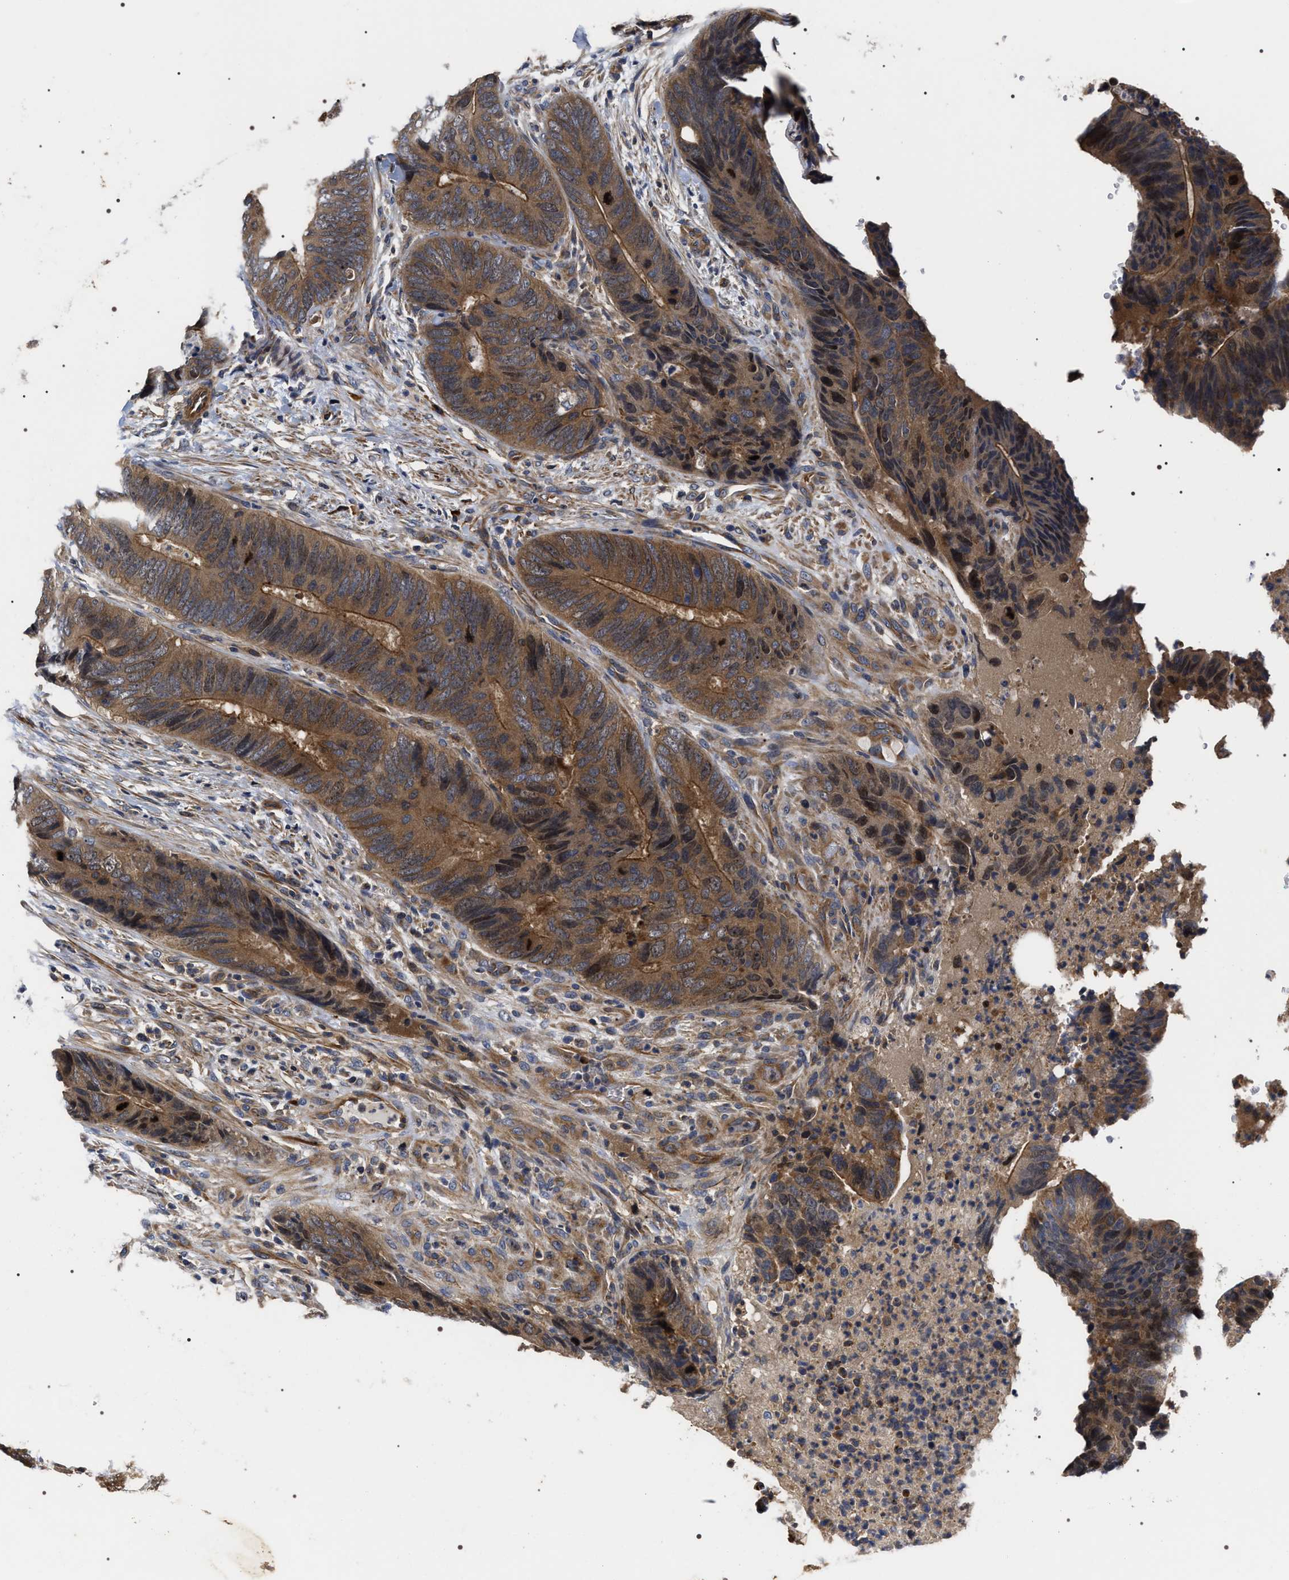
{"staining": {"intensity": "moderate", "quantity": ">75%", "location": "cytoplasmic/membranous,nuclear"}, "tissue": "colorectal cancer", "cell_type": "Tumor cells", "image_type": "cancer", "snomed": [{"axis": "morphology", "description": "Adenocarcinoma, NOS"}, {"axis": "topography", "description": "Colon"}], "caption": "Colorectal cancer stained with a protein marker displays moderate staining in tumor cells.", "gene": "MIS18A", "patient": {"sex": "male", "age": 56}}